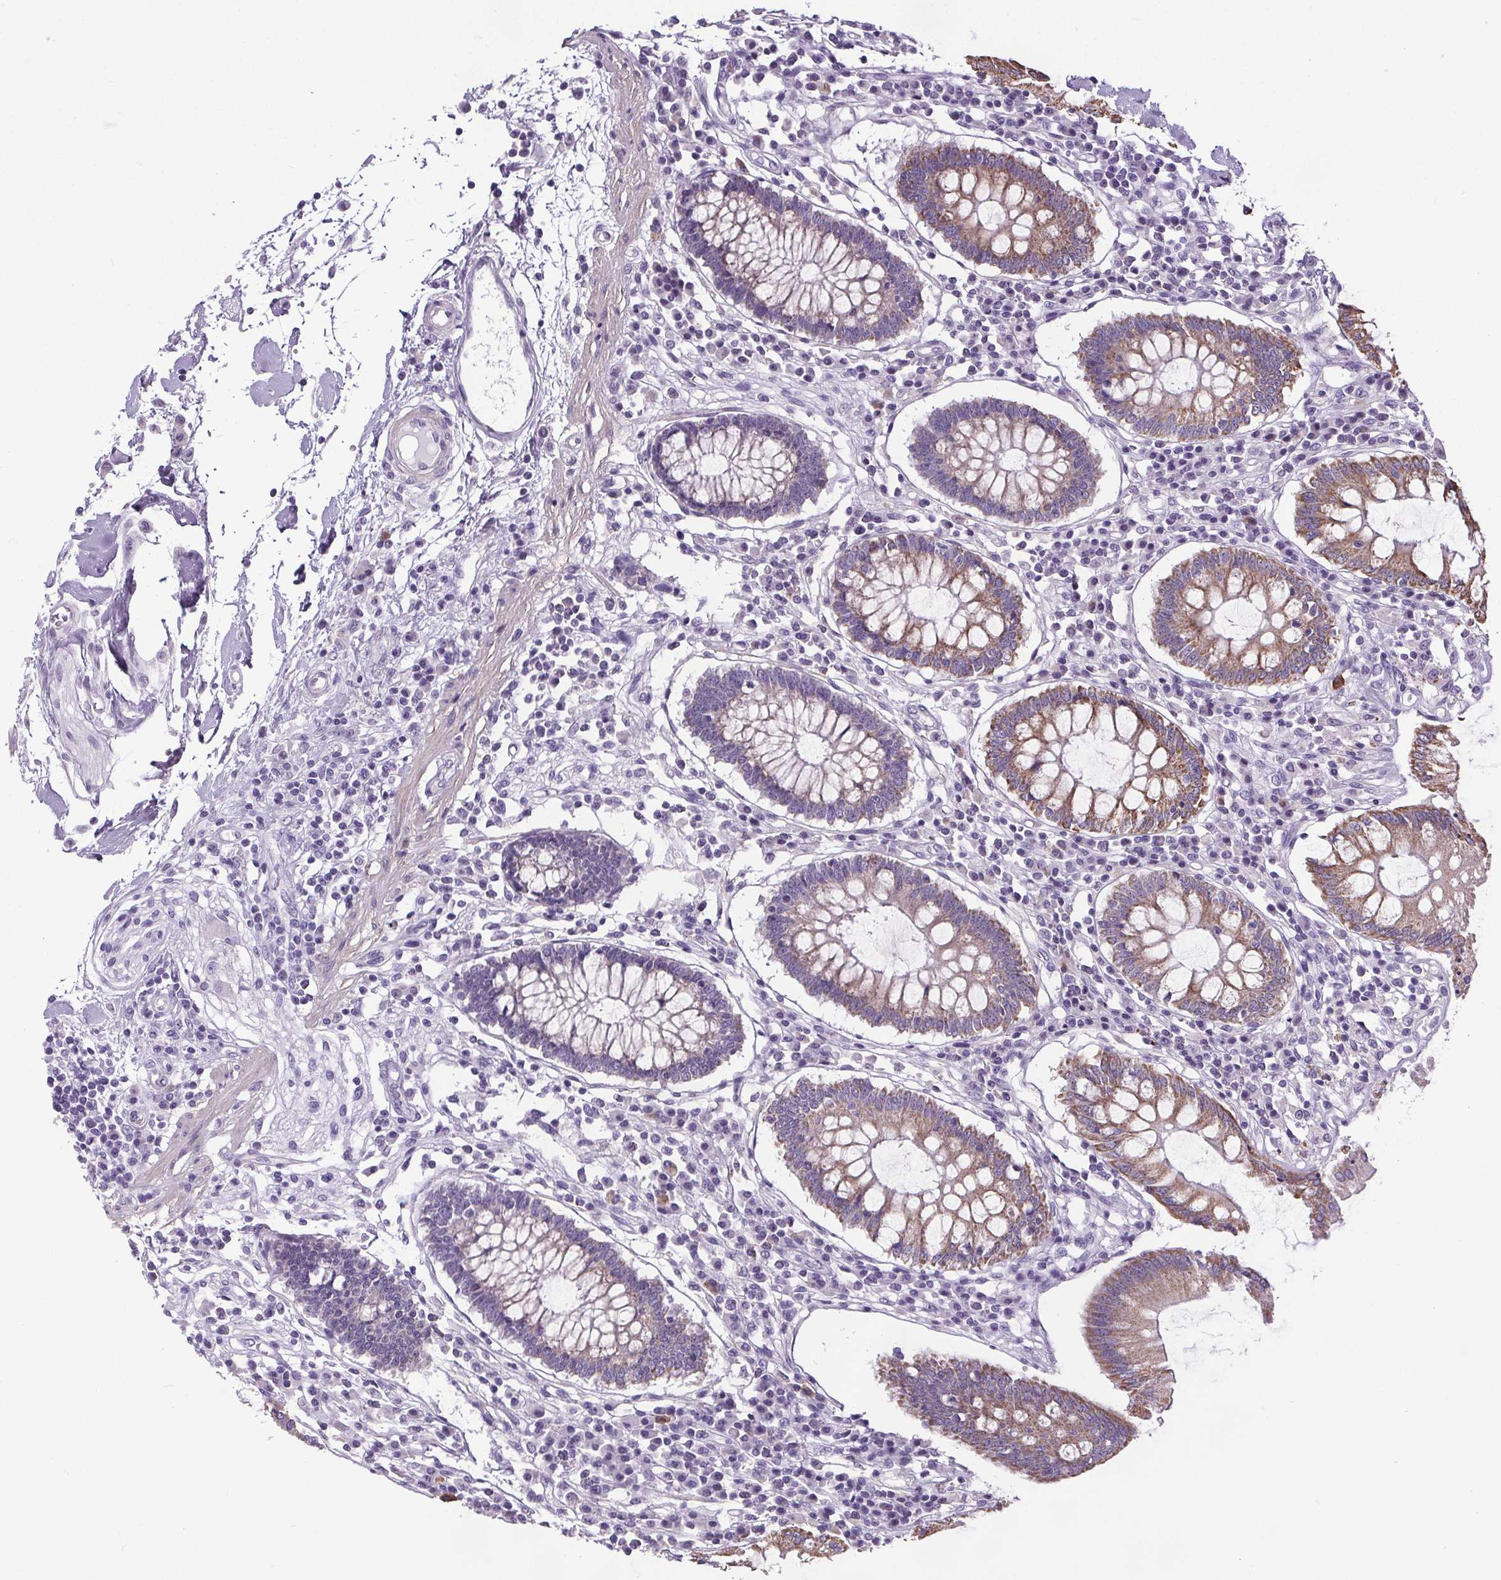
{"staining": {"intensity": "negative", "quantity": "none", "location": "none"}, "tissue": "colon", "cell_type": "Endothelial cells", "image_type": "normal", "snomed": [{"axis": "morphology", "description": "Normal tissue, NOS"}, {"axis": "morphology", "description": "Adenocarcinoma, NOS"}, {"axis": "topography", "description": "Colon"}], "caption": "This is a micrograph of immunohistochemistry staining of normal colon, which shows no expression in endothelial cells.", "gene": "ELAVL2", "patient": {"sex": "male", "age": 83}}